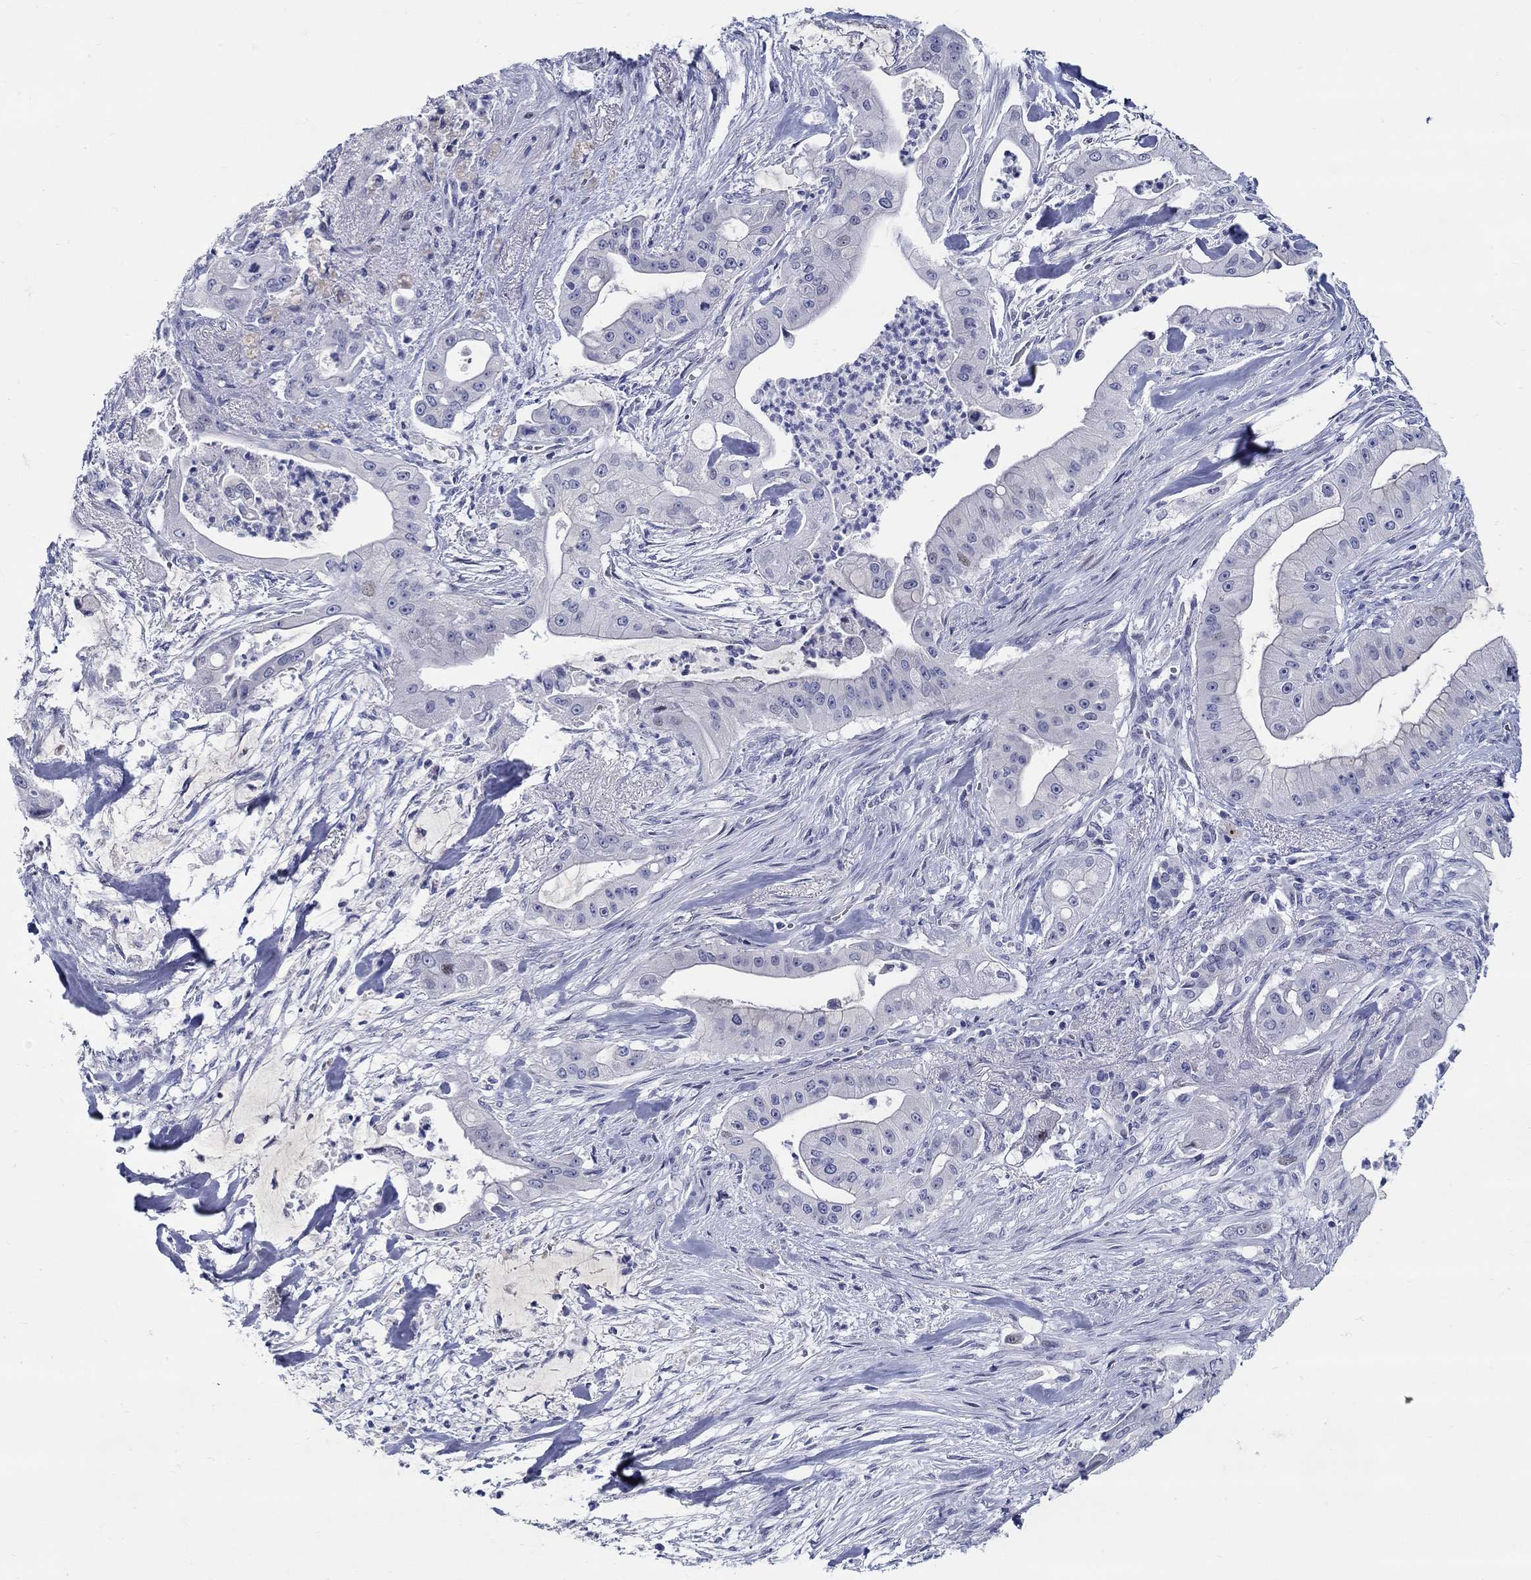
{"staining": {"intensity": "negative", "quantity": "none", "location": "none"}, "tissue": "pancreatic cancer", "cell_type": "Tumor cells", "image_type": "cancer", "snomed": [{"axis": "morphology", "description": "Normal tissue, NOS"}, {"axis": "morphology", "description": "Inflammation, NOS"}, {"axis": "morphology", "description": "Adenocarcinoma, NOS"}, {"axis": "topography", "description": "Pancreas"}], "caption": "IHC photomicrograph of pancreatic adenocarcinoma stained for a protein (brown), which demonstrates no positivity in tumor cells.", "gene": "CRYGS", "patient": {"sex": "male", "age": 57}}